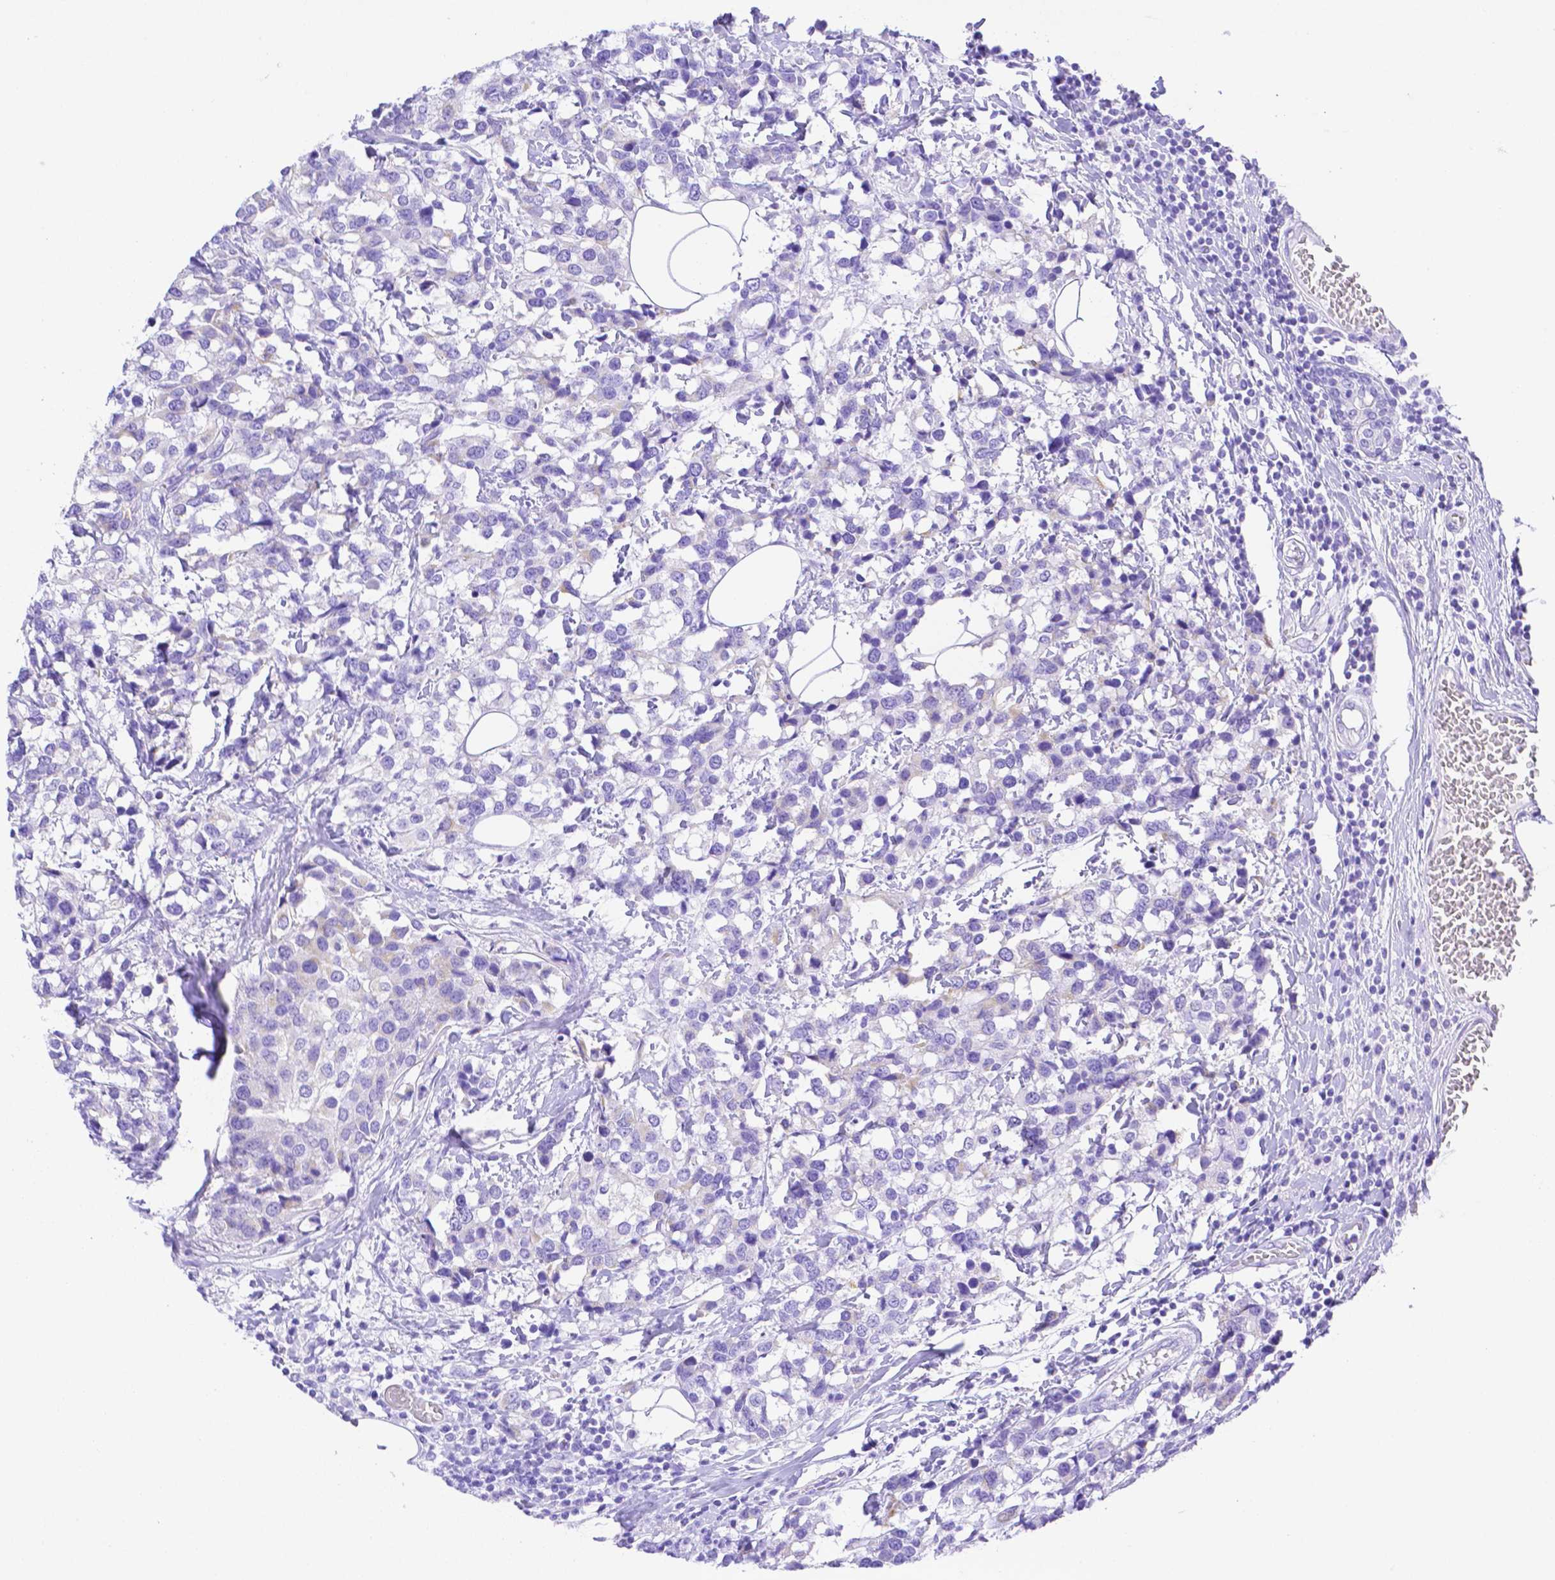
{"staining": {"intensity": "negative", "quantity": "none", "location": "none"}, "tissue": "breast cancer", "cell_type": "Tumor cells", "image_type": "cancer", "snomed": [{"axis": "morphology", "description": "Lobular carcinoma"}, {"axis": "topography", "description": "Breast"}], "caption": "An immunohistochemistry micrograph of lobular carcinoma (breast) is shown. There is no staining in tumor cells of lobular carcinoma (breast).", "gene": "SMR3A", "patient": {"sex": "female", "age": 59}}